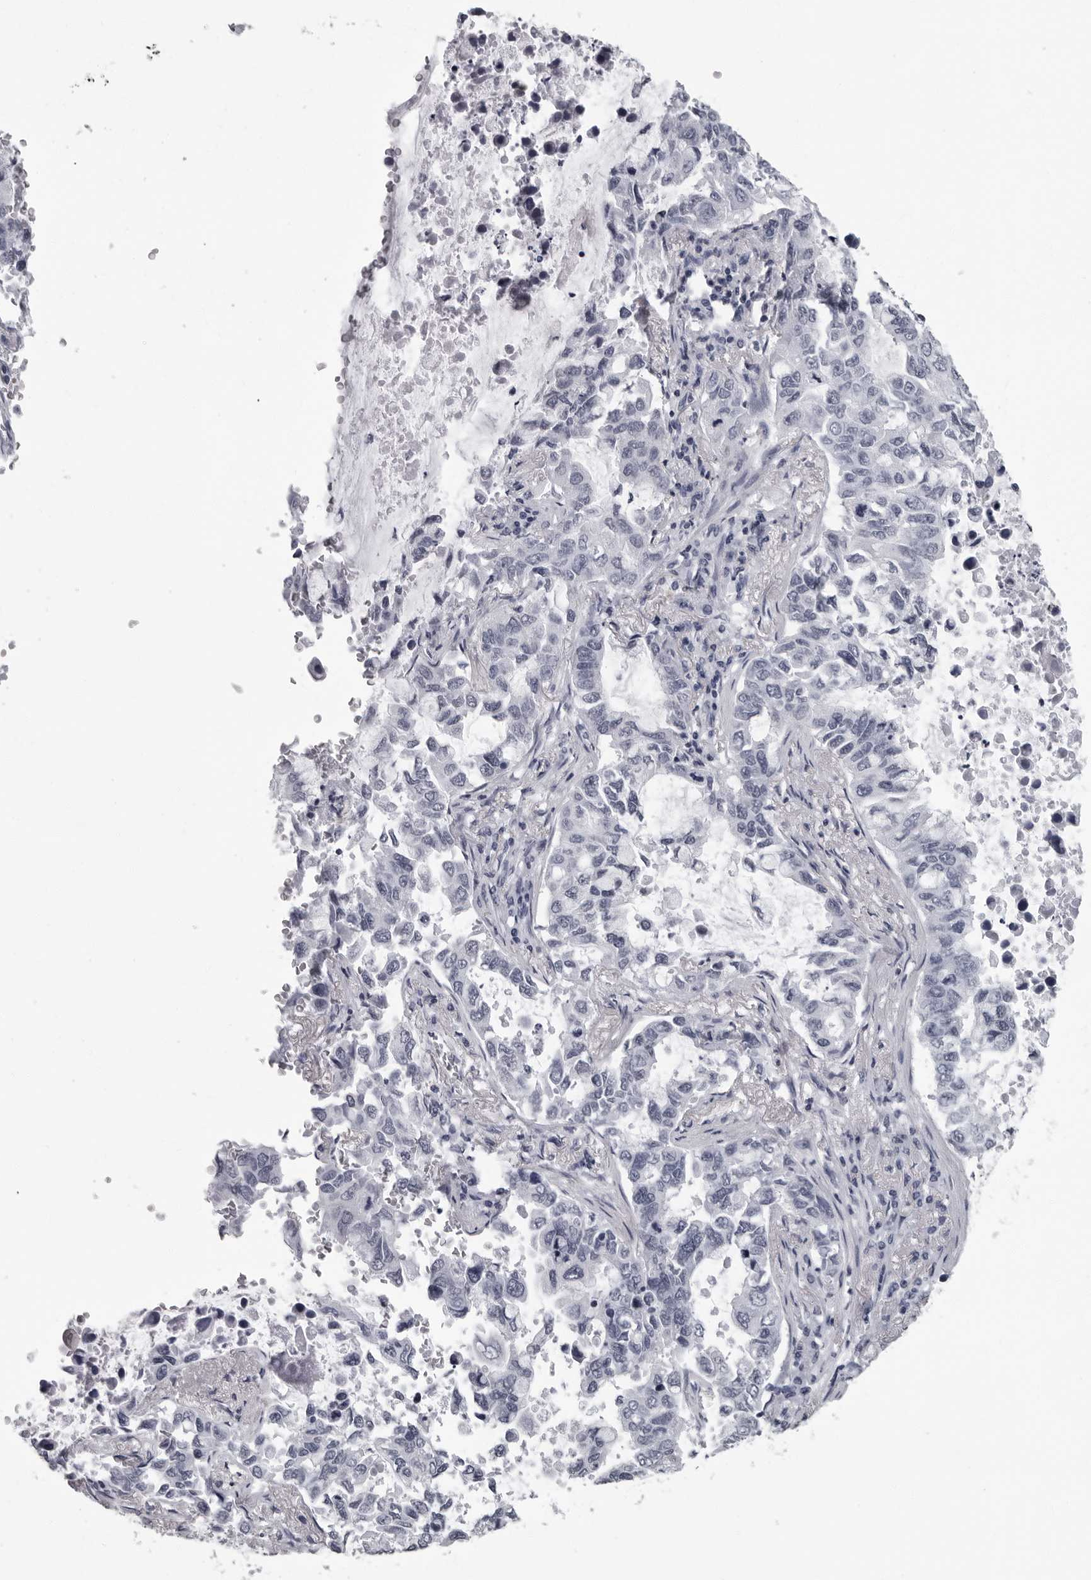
{"staining": {"intensity": "negative", "quantity": "none", "location": "none"}, "tissue": "lung cancer", "cell_type": "Tumor cells", "image_type": "cancer", "snomed": [{"axis": "morphology", "description": "Adenocarcinoma, NOS"}, {"axis": "topography", "description": "Lung"}], "caption": "Immunohistochemistry of human lung adenocarcinoma reveals no positivity in tumor cells. (Brightfield microscopy of DAB (3,3'-diaminobenzidine) immunohistochemistry at high magnification).", "gene": "LZIC", "patient": {"sex": "male", "age": 64}}